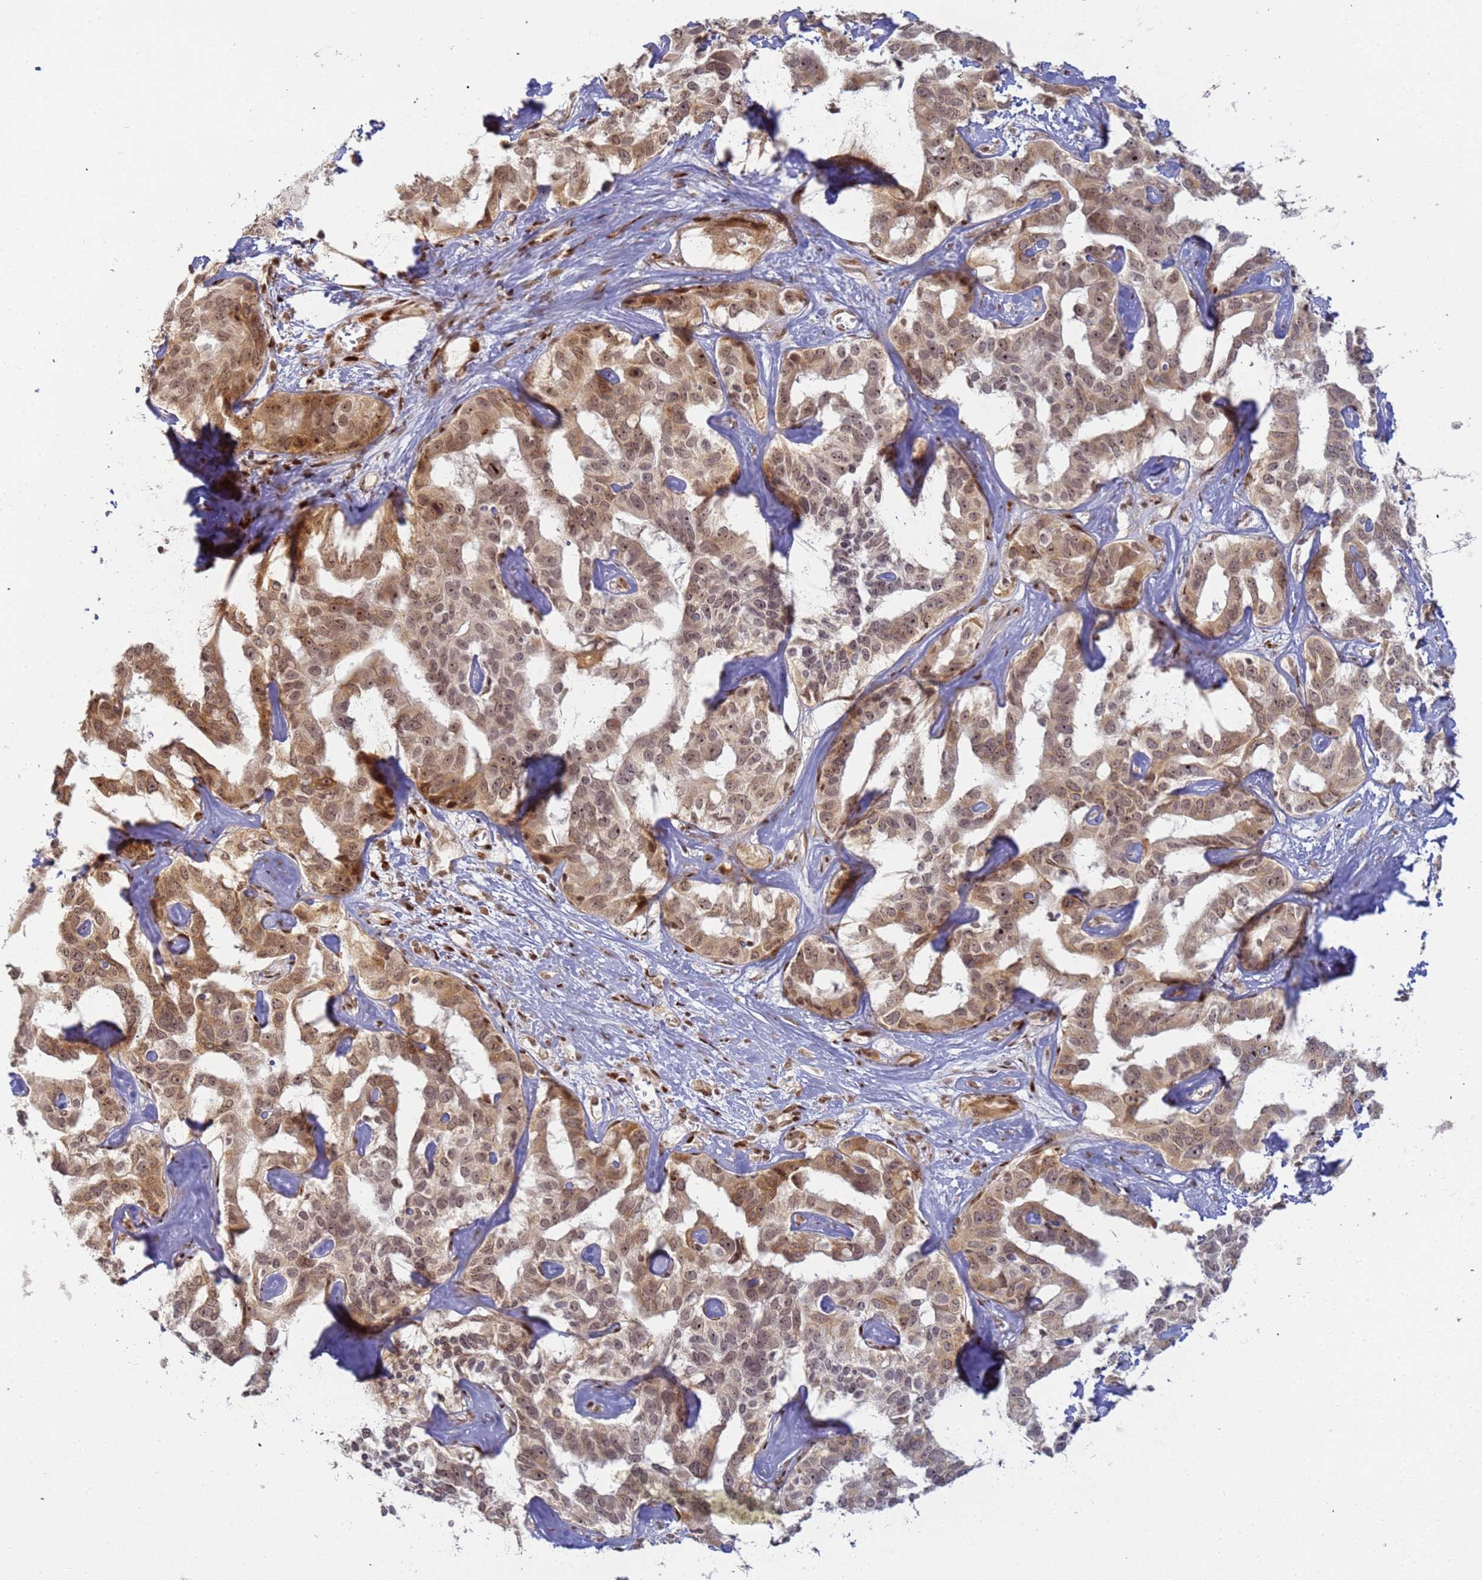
{"staining": {"intensity": "moderate", "quantity": ">75%", "location": "cytoplasmic/membranous,nuclear"}, "tissue": "liver cancer", "cell_type": "Tumor cells", "image_type": "cancer", "snomed": [{"axis": "morphology", "description": "Cholangiocarcinoma"}, {"axis": "topography", "description": "Liver"}], "caption": "About >75% of tumor cells in liver cholangiocarcinoma display moderate cytoplasmic/membranous and nuclear protein positivity as visualized by brown immunohistochemical staining.", "gene": "ABCA2", "patient": {"sex": "male", "age": 59}}